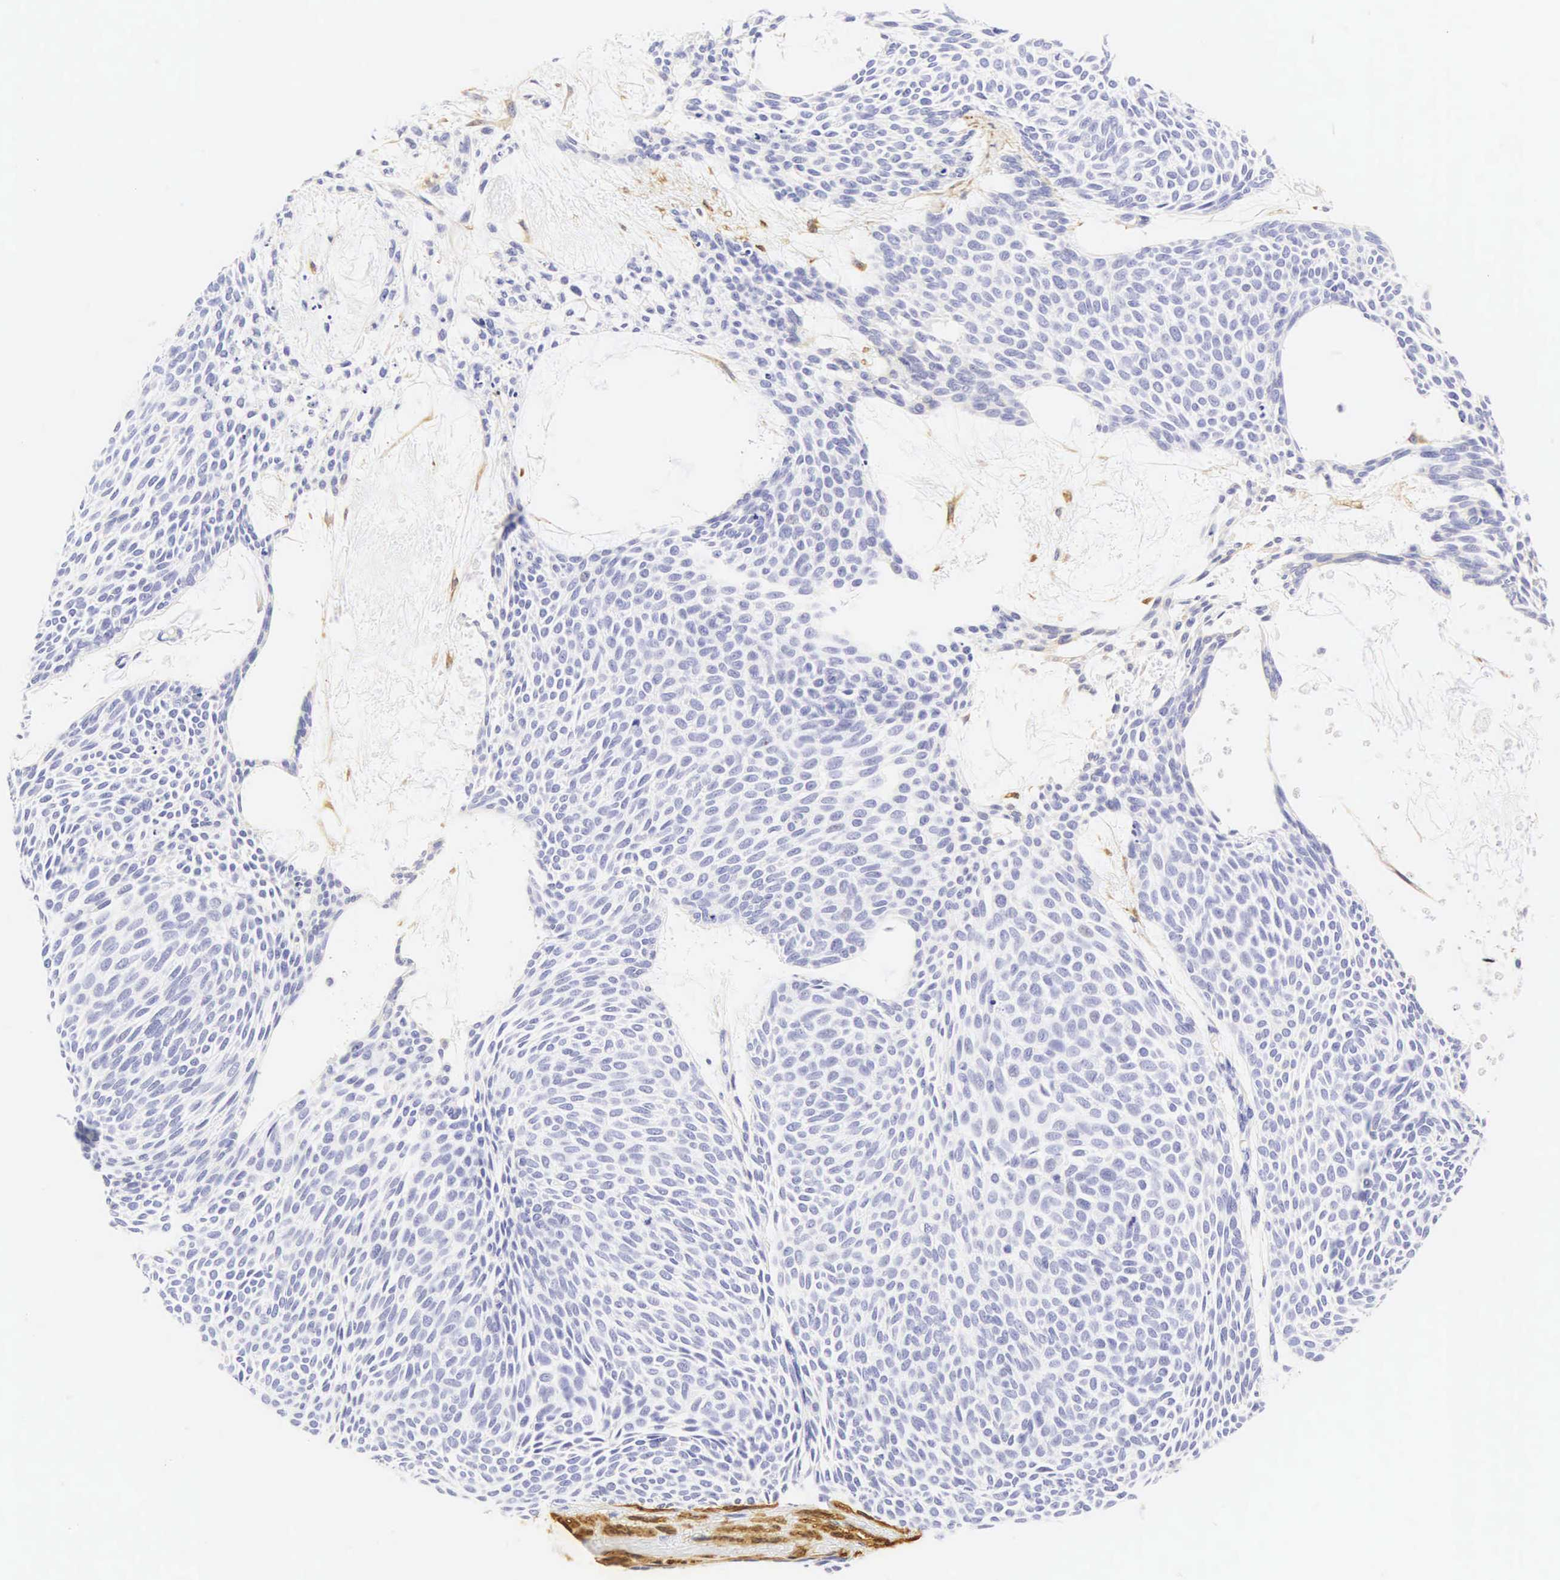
{"staining": {"intensity": "negative", "quantity": "none", "location": "none"}, "tissue": "skin cancer", "cell_type": "Tumor cells", "image_type": "cancer", "snomed": [{"axis": "morphology", "description": "Basal cell carcinoma"}, {"axis": "topography", "description": "Skin"}], "caption": "The IHC micrograph has no significant positivity in tumor cells of skin basal cell carcinoma tissue. (DAB immunohistochemistry visualized using brightfield microscopy, high magnification).", "gene": "CNN1", "patient": {"sex": "male", "age": 84}}